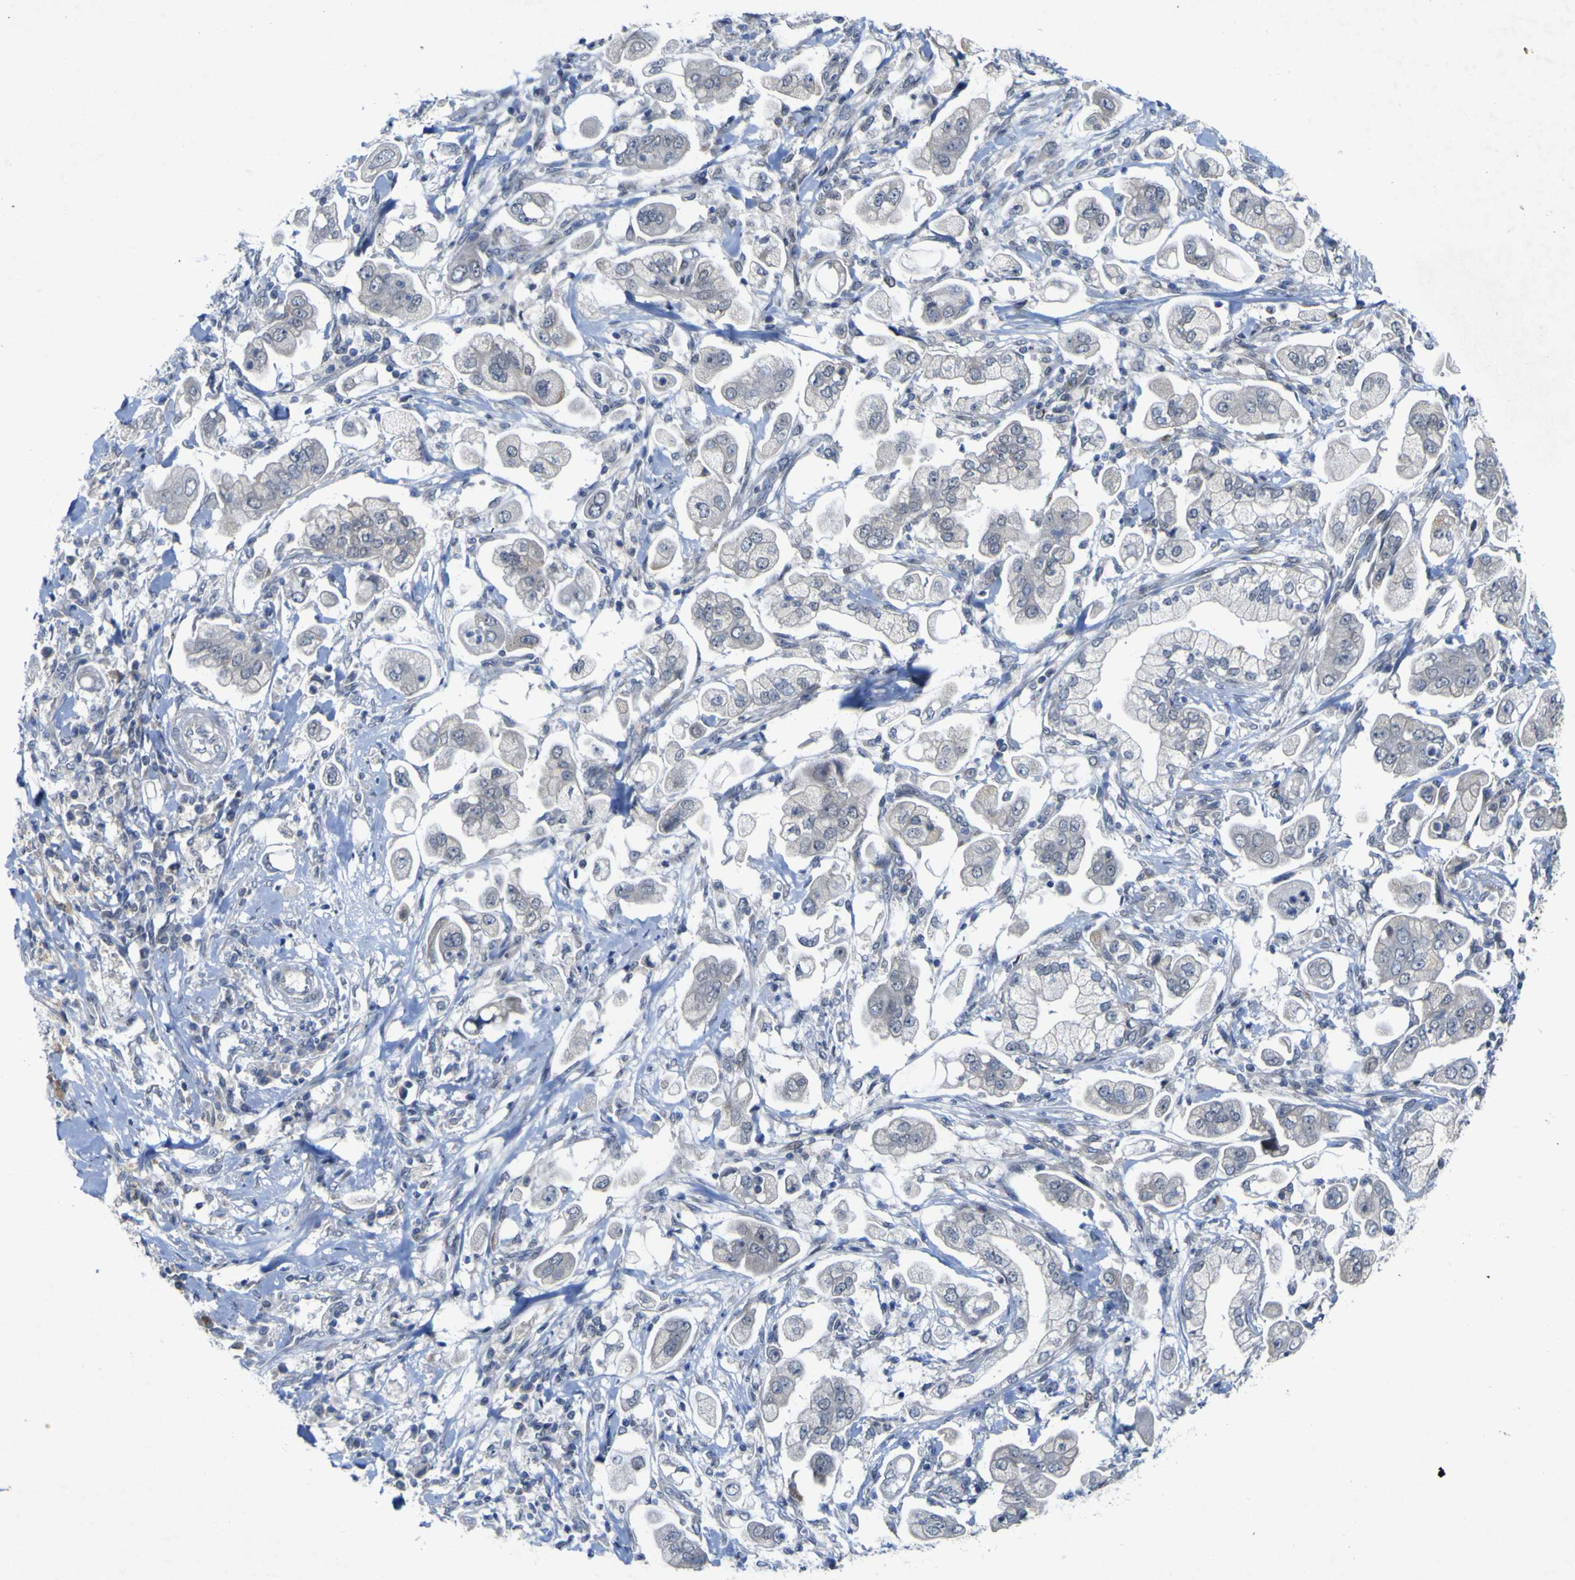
{"staining": {"intensity": "negative", "quantity": "none", "location": "none"}, "tissue": "stomach cancer", "cell_type": "Tumor cells", "image_type": "cancer", "snomed": [{"axis": "morphology", "description": "Adenocarcinoma, NOS"}, {"axis": "topography", "description": "Stomach"}], "caption": "Immunohistochemistry (IHC) micrograph of neoplastic tissue: stomach adenocarcinoma stained with DAB demonstrates no significant protein expression in tumor cells.", "gene": "NAV1", "patient": {"sex": "male", "age": 62}}